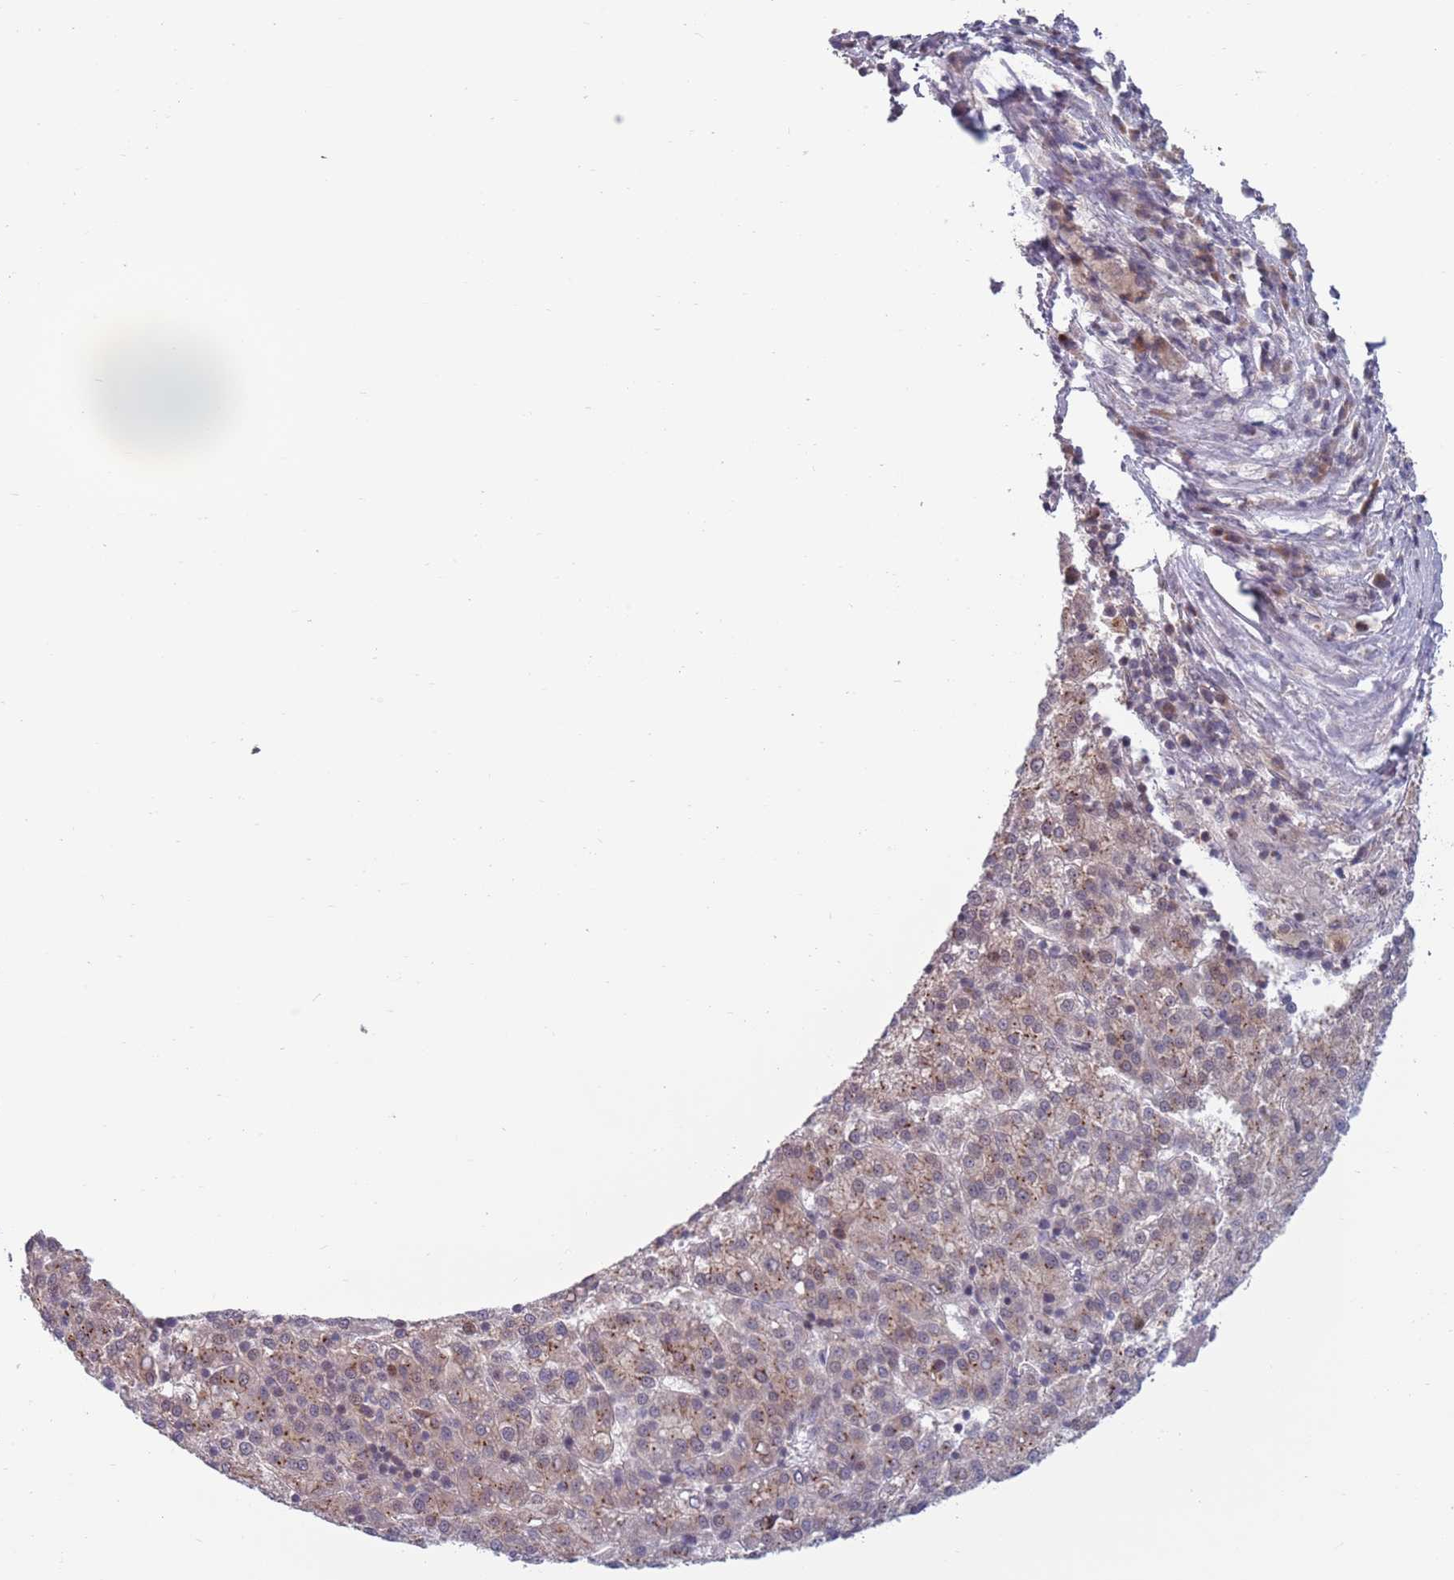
{"staining": {"intensity": "weak", "quantity": "<25%", "location": "cytoplasmic/membranous"}, "tissue": "liver cancer", "cell_type": "Tumor cells", "image_type": "cancer", "snomed": [{"axis": "morphology", "description": "Carcinoma, Hepatocellular, NOS"}, {"axis": "topography", "description": "Liver"}], "caption": "A high-resolution micrograph shows immunohistochemistry (IHC) staining of liver cancer (hepatocellular carcinoma), which displays no significant staining in tumor cells.", "gene": "CLNS1A", "patient": {"sex": "female", "age": 58}}